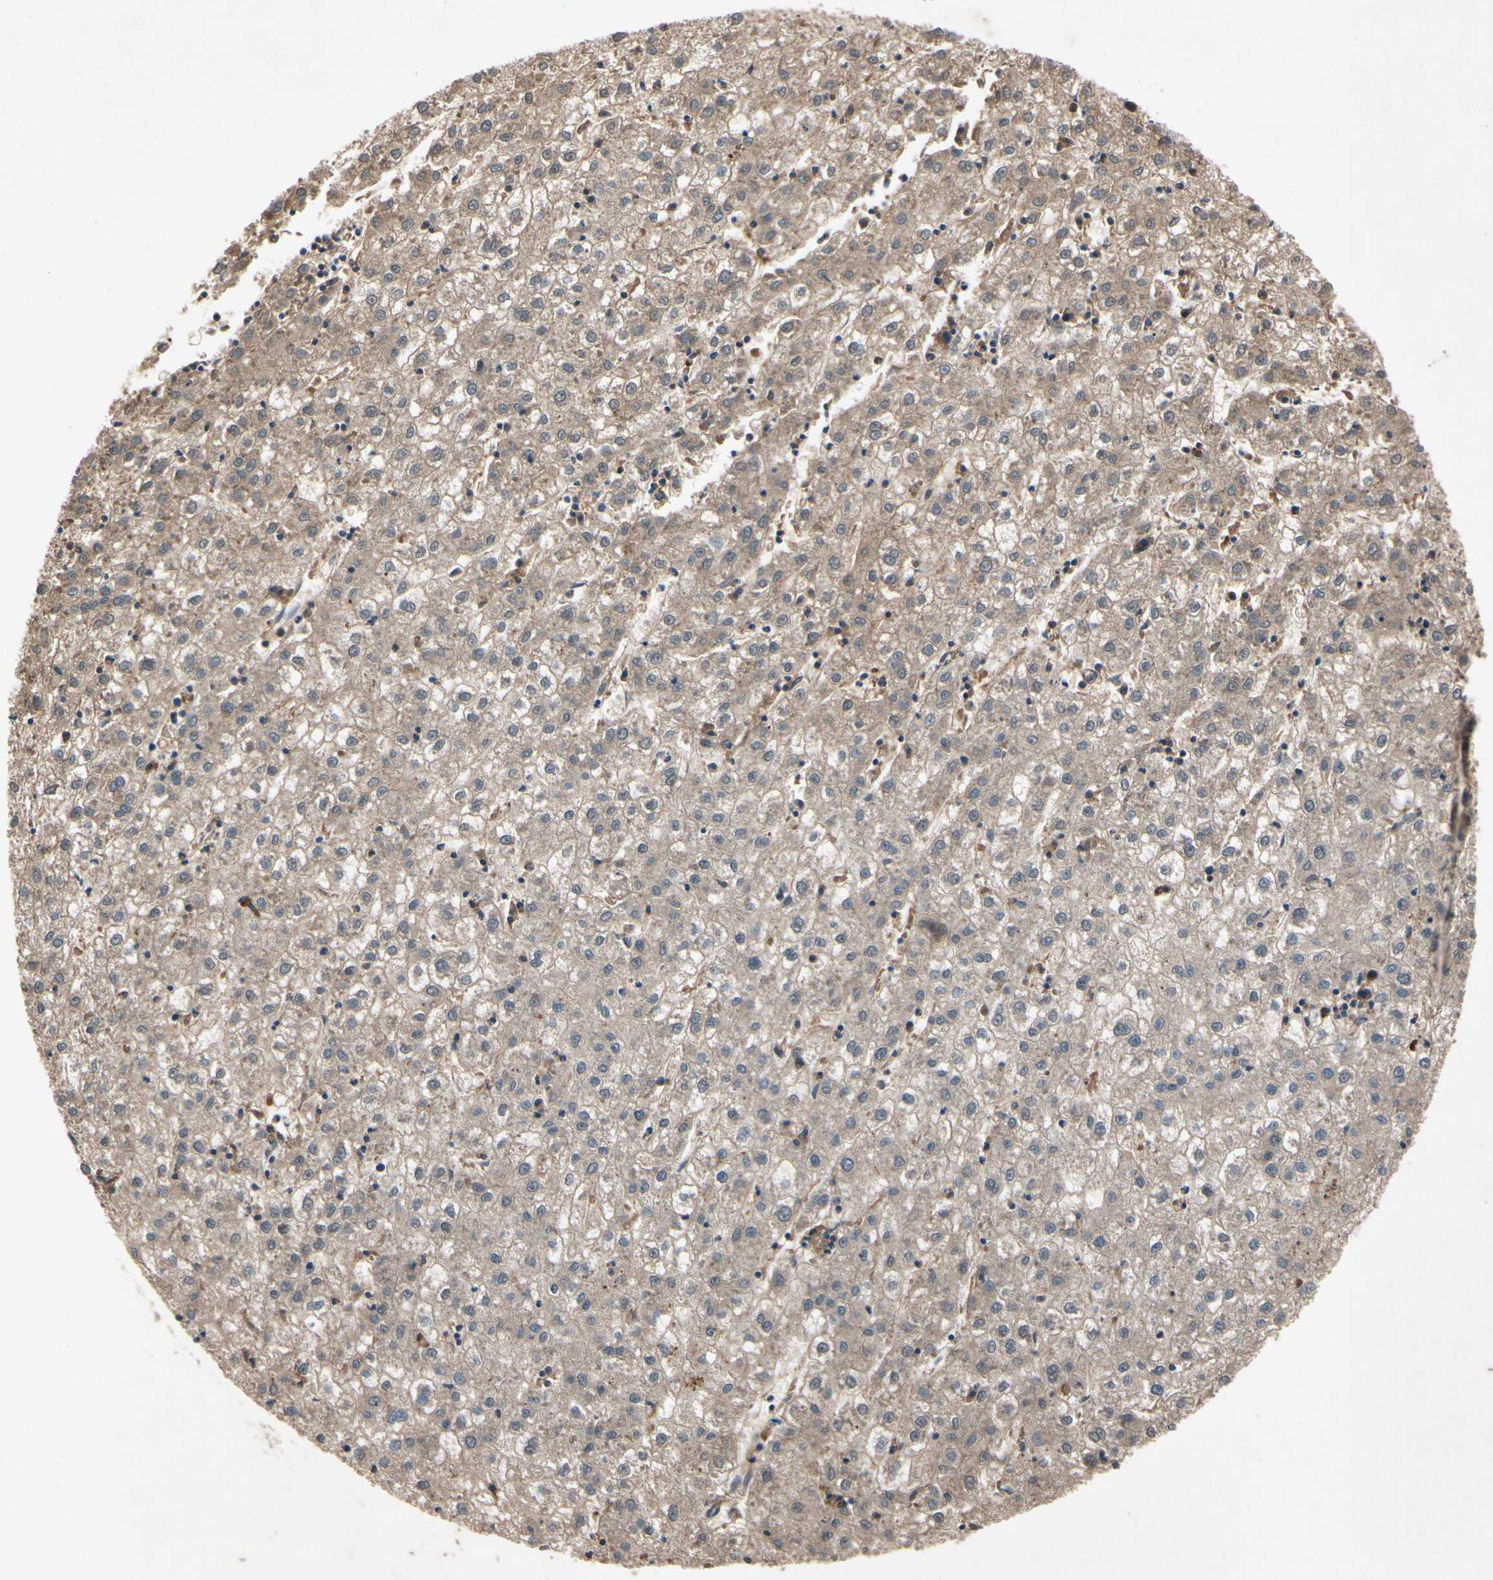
{"staining": {"intensity": "weak", "quantity": ">75%", "location": "cytoplasmic/membranous"}, "tissue": "liver cancer", "cell_type": "Tumor cells", "image_type": "cancer", "snomed": [{"axis": "morphology", "description": "Carcinoma, Hepatocellular, NOS"}, {"axis": "topography", "description": "Liver"}], "caption": "Liver hepatocellular carcinoma stained with a protein marker reveals weak staining in tumor cells.", "gene": "IL1RL1", "patient": {"sex": "male", "age": 72}}